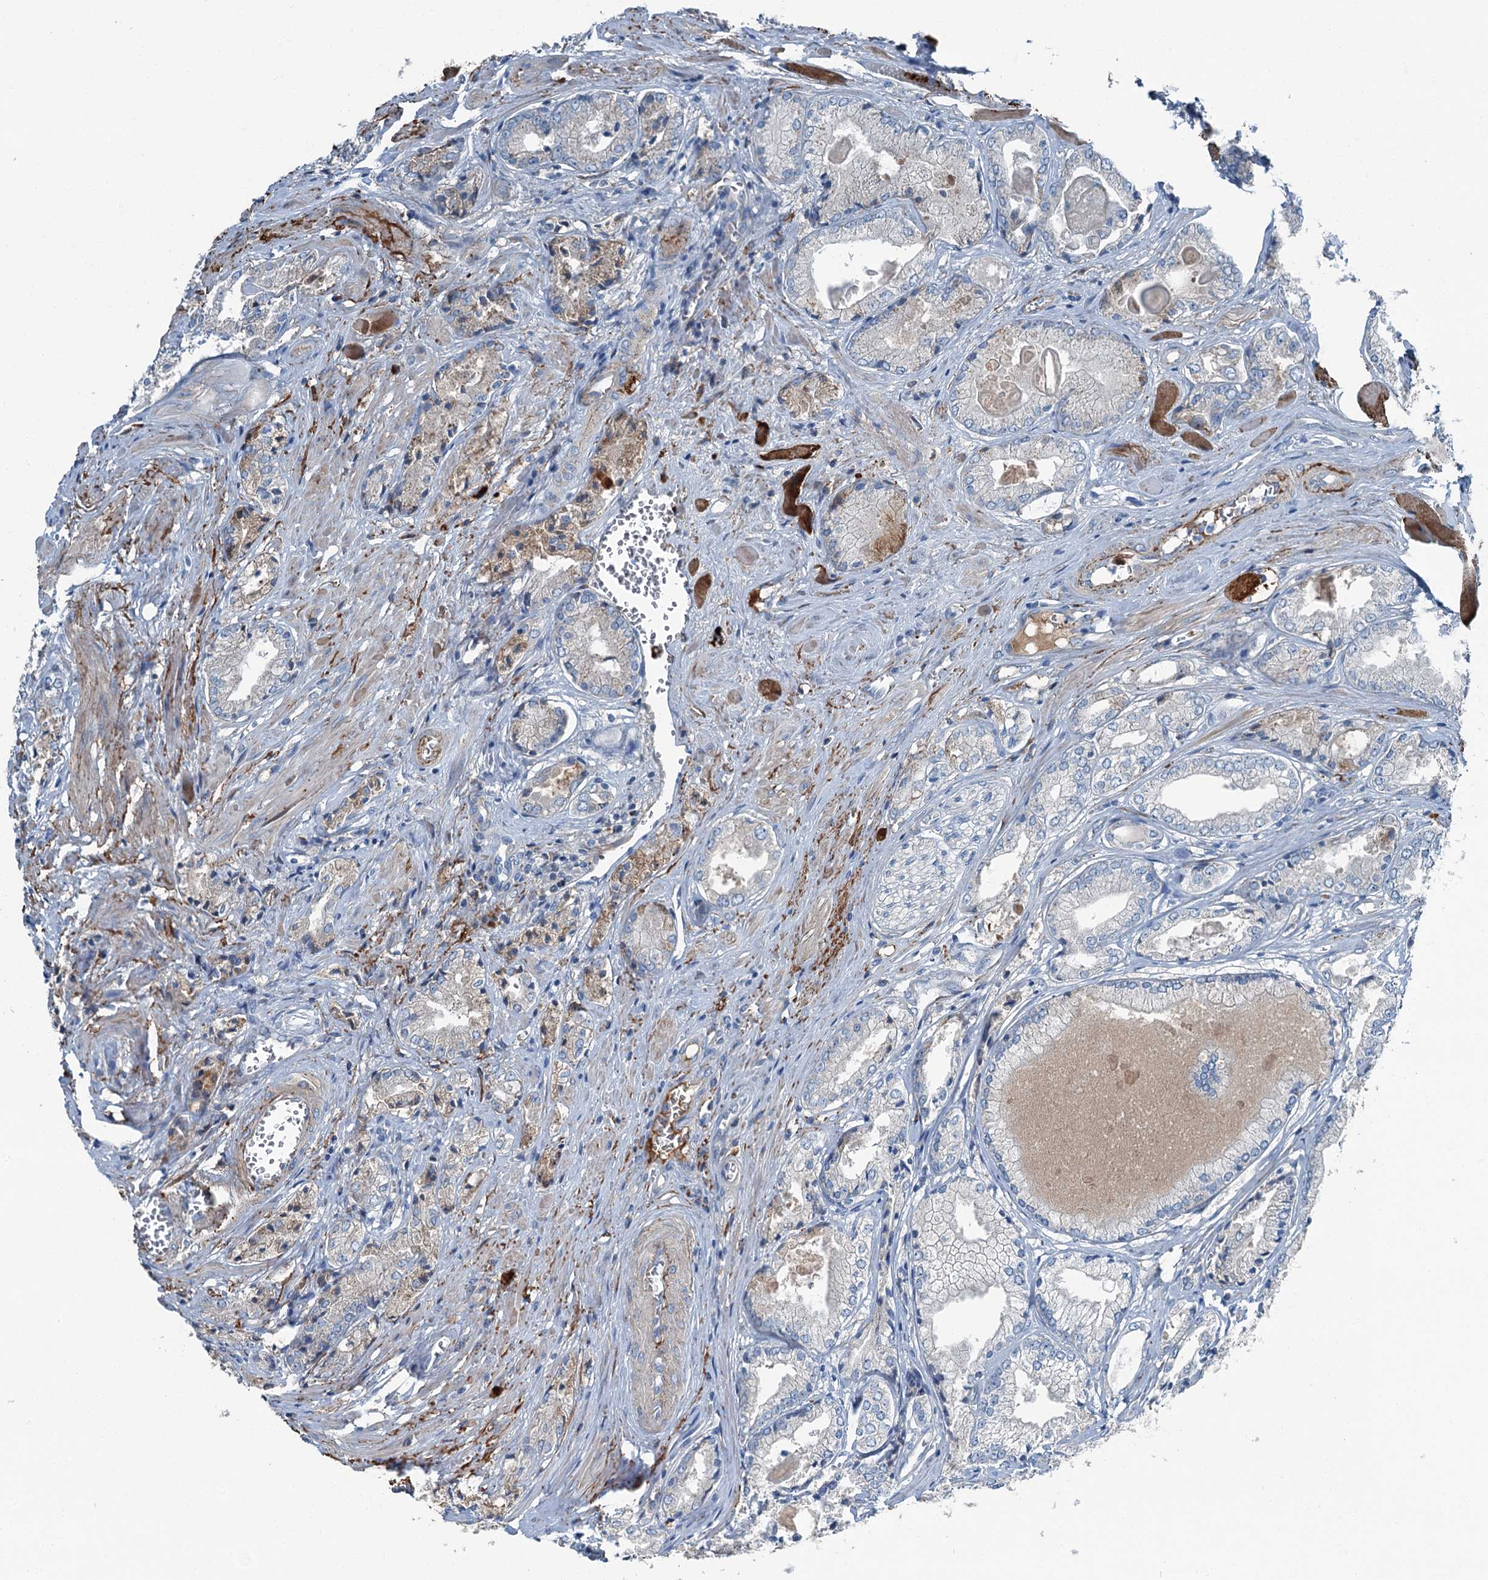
{"staining": {"intensity": "negative", "quantity": "none", "location": "none"}, "tissue": "prostate cancer", "cell_type": "Tumor cells", "image_type": "cancer", "snomed": [{"axis": "morphology", "description": "Adenocarcinoma, Low grade"}, {"axis": "topography", "description": "Prostate"}], "caption": "Human prostate cancer (low-grade adenocarcinoma) stained for a protein using immunohistochemistry (IHC) demonstrates no positivity in tumor cells.", "gene": "AXL", "patient": {"sex": "male", "age": 60}}